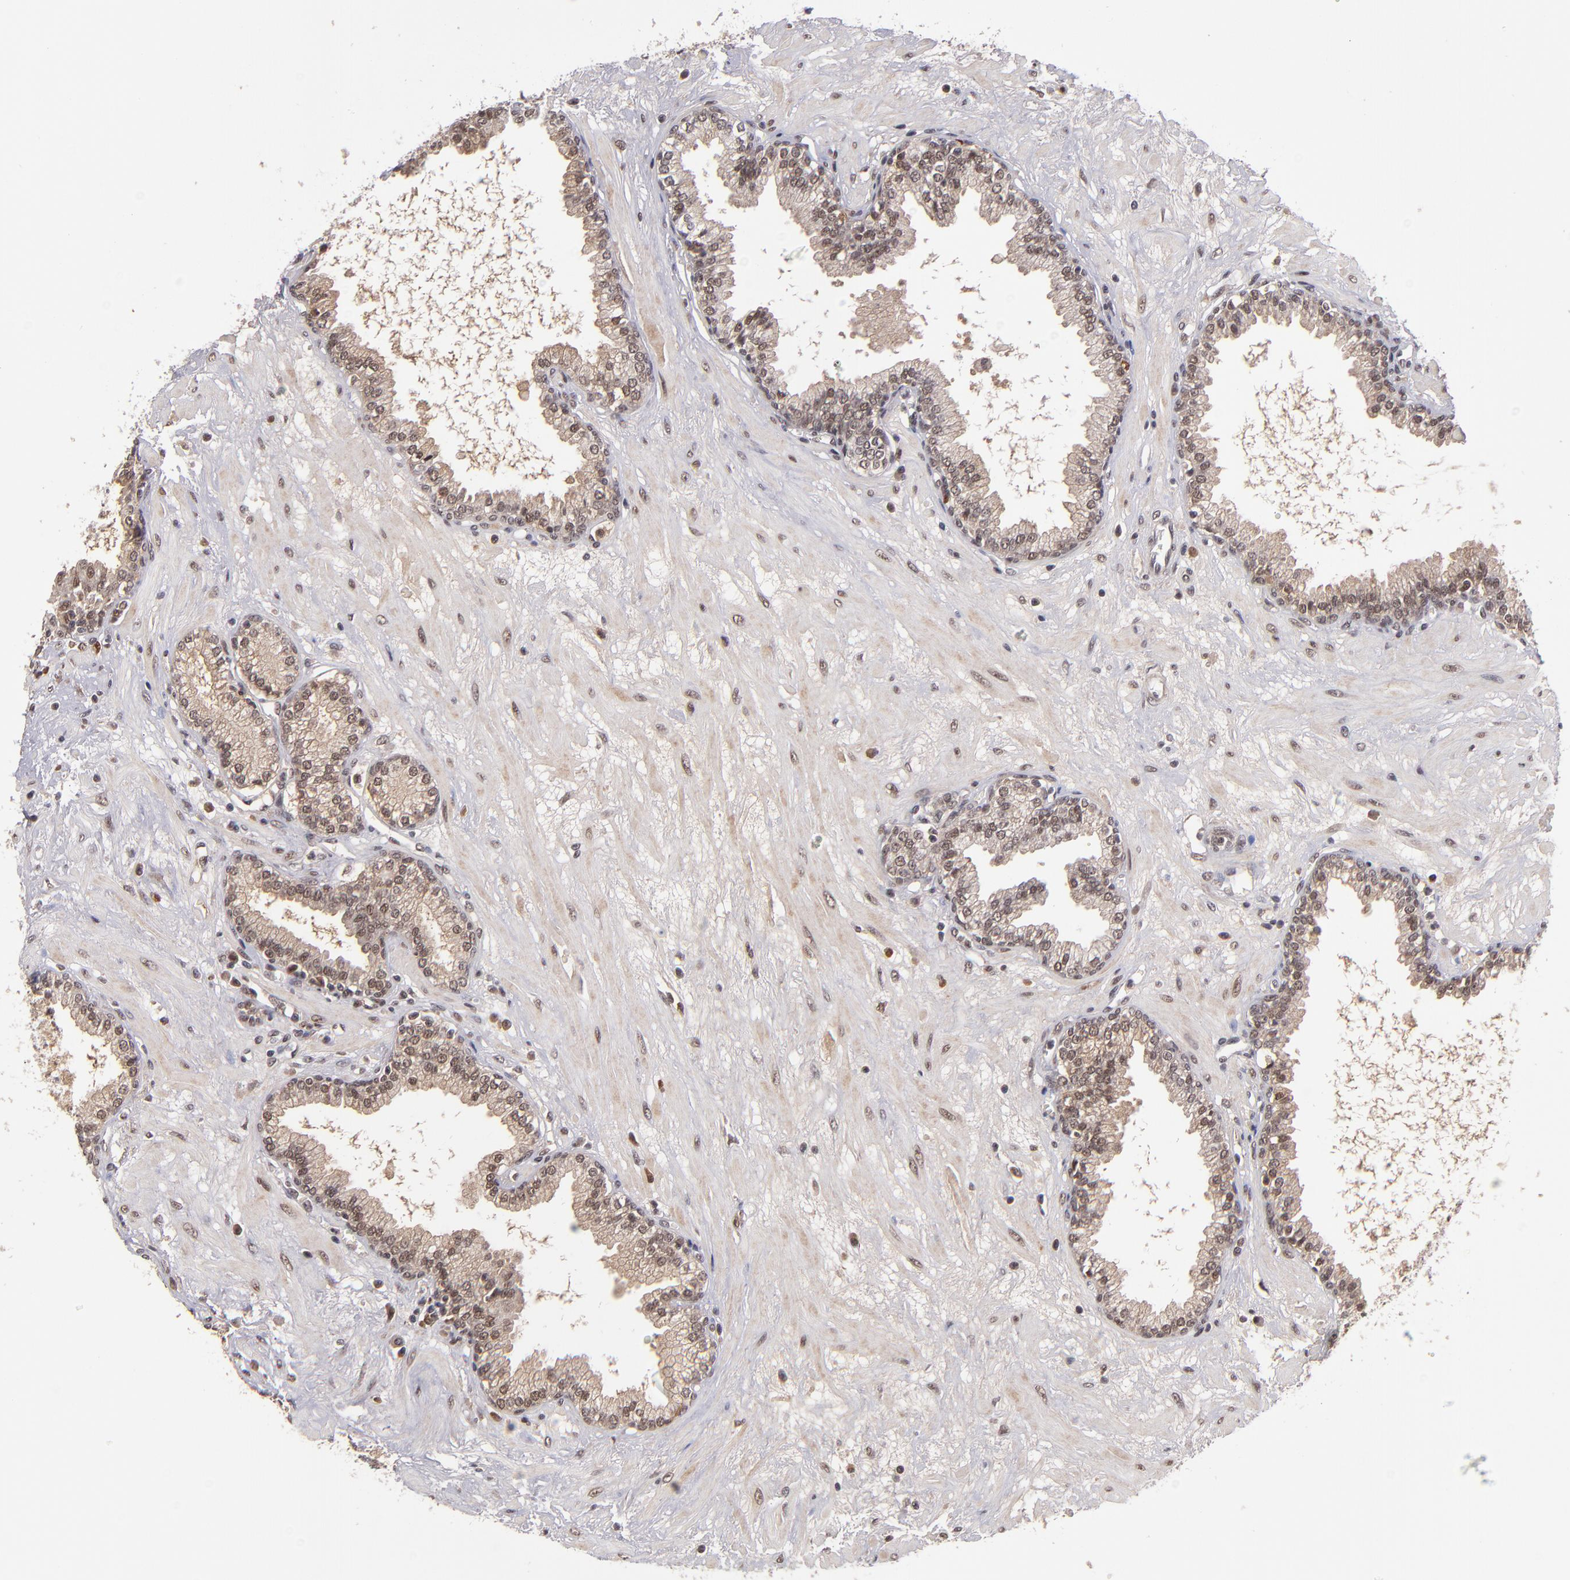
{"staining": {"intensity": "moderate", "quantity": ">75%", "location": "cytoplasmic/membranous,nuclear"}, "tissue": "prostate", "cell_type": "Glandular cells", "image_type": "normal", "snomed": [{"axis": "morphology", "description": "Normal tissue, NOS"}, {"axis": "topography", "description": "Prostate"}], "caption": "Immunohistochemical staining of normal human prostate reveals moderate cytoplasmic/membranous,nuclear protein staining in approximately >75% of glandular cells. The protein of interest is shown in brown color, while the nuclei are stained blue.", "gene": "EP300", "patient": {"sex": "male", "age": 64}}